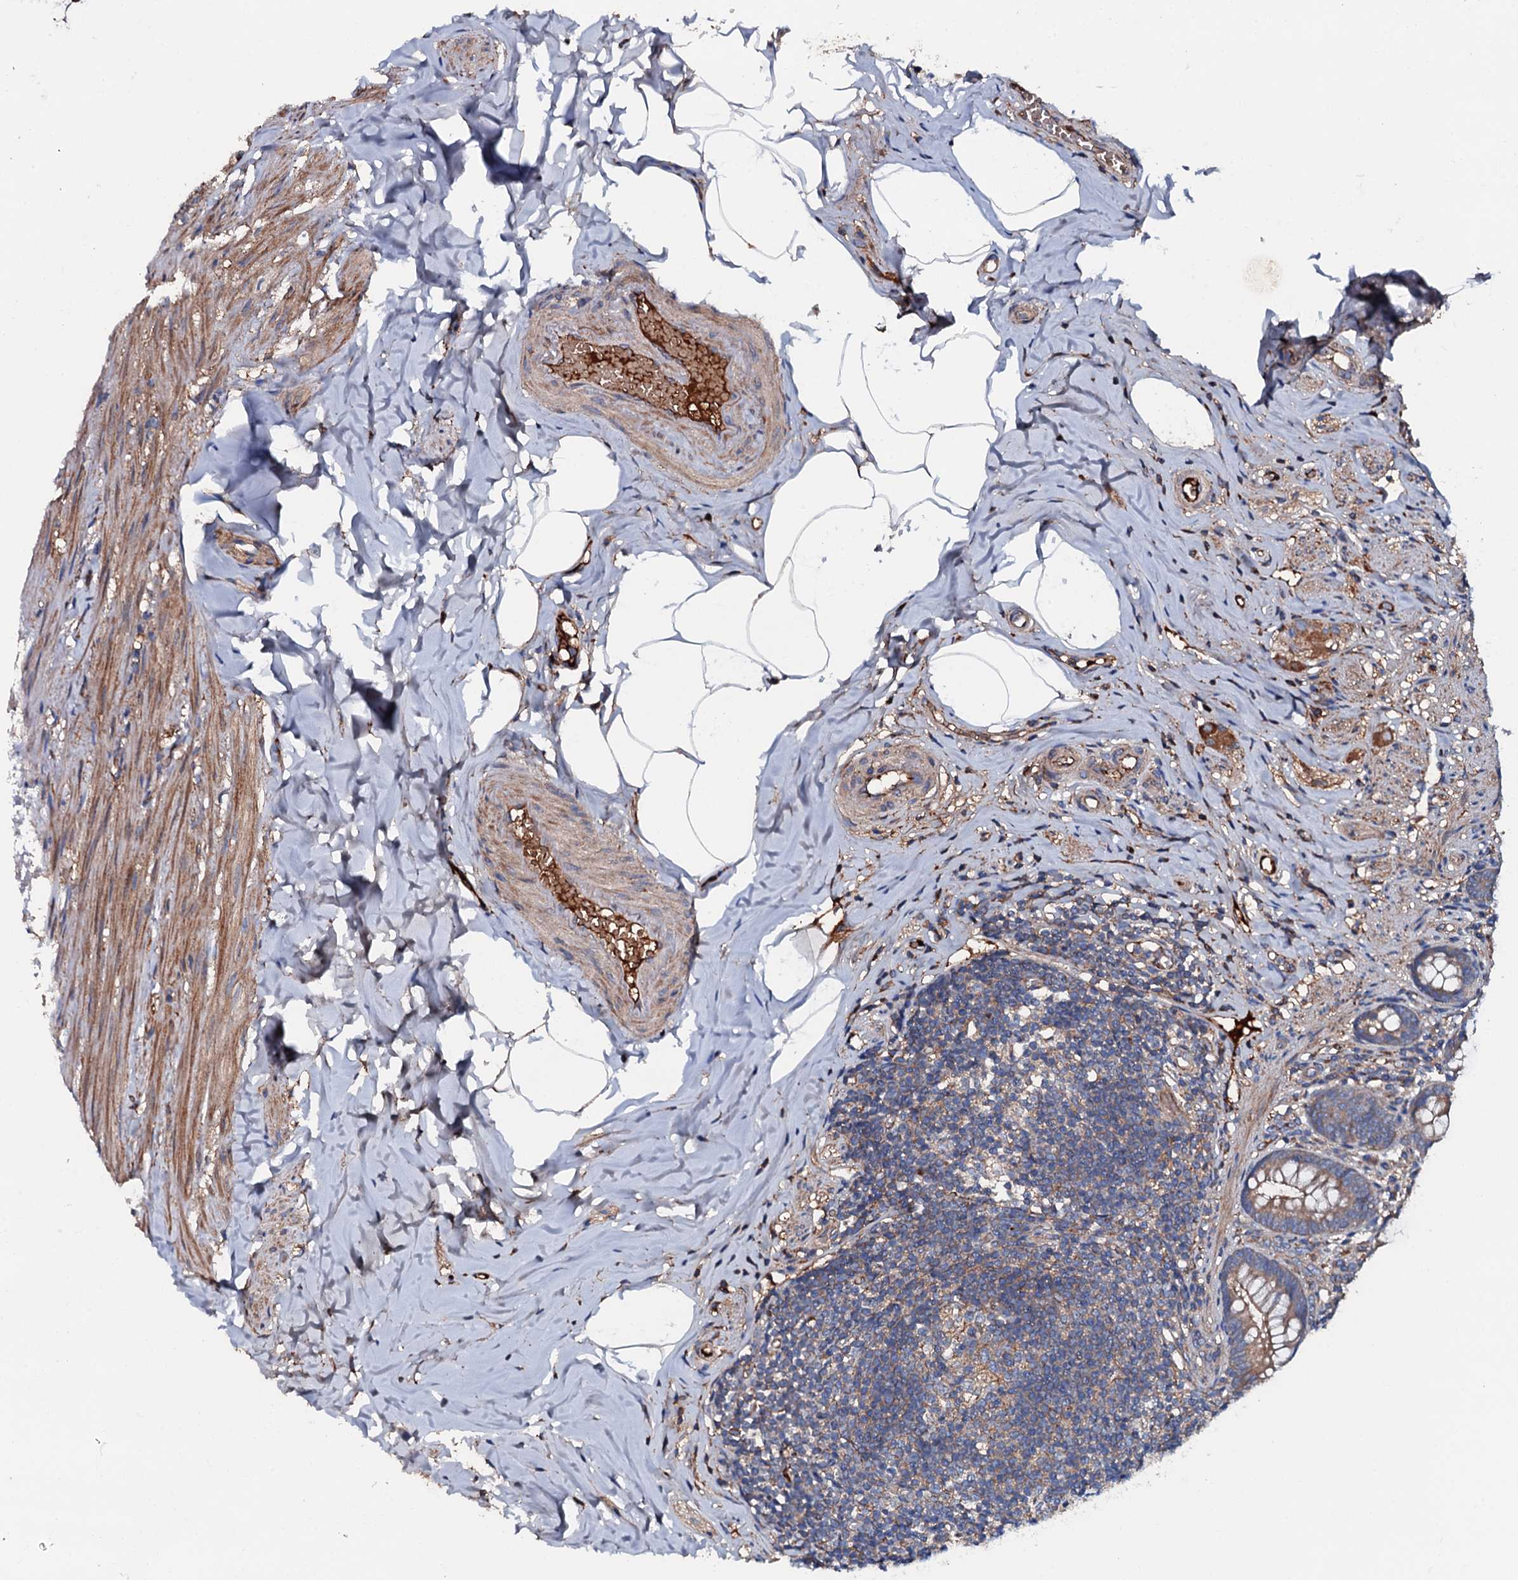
{"staining": {"intensity": "strong", "quantity": ">75%", "location": "cytoplasmic/membranous"}, "tissue": "appendix", "cell_type": "Glandular cells", "image_type": "normal", "snomed": [{"axis": "morphology", "description": "Normal tissue, NOS"}, {"axis": "topography", "description": "Appendix"}], "caption": "IHC (DAB (3,3'-diaminobenzidine)) staining of benign appendix reveals strong cytoplasmic/membranous protein staining in approximately >75% of glandular cells. Using DAB (brown) and hematoxylin (blue) stains, captured at high magnification using brightfield microscopy.", "gene": "NEK1", "patient": {"sex": "male", "age": 55}}